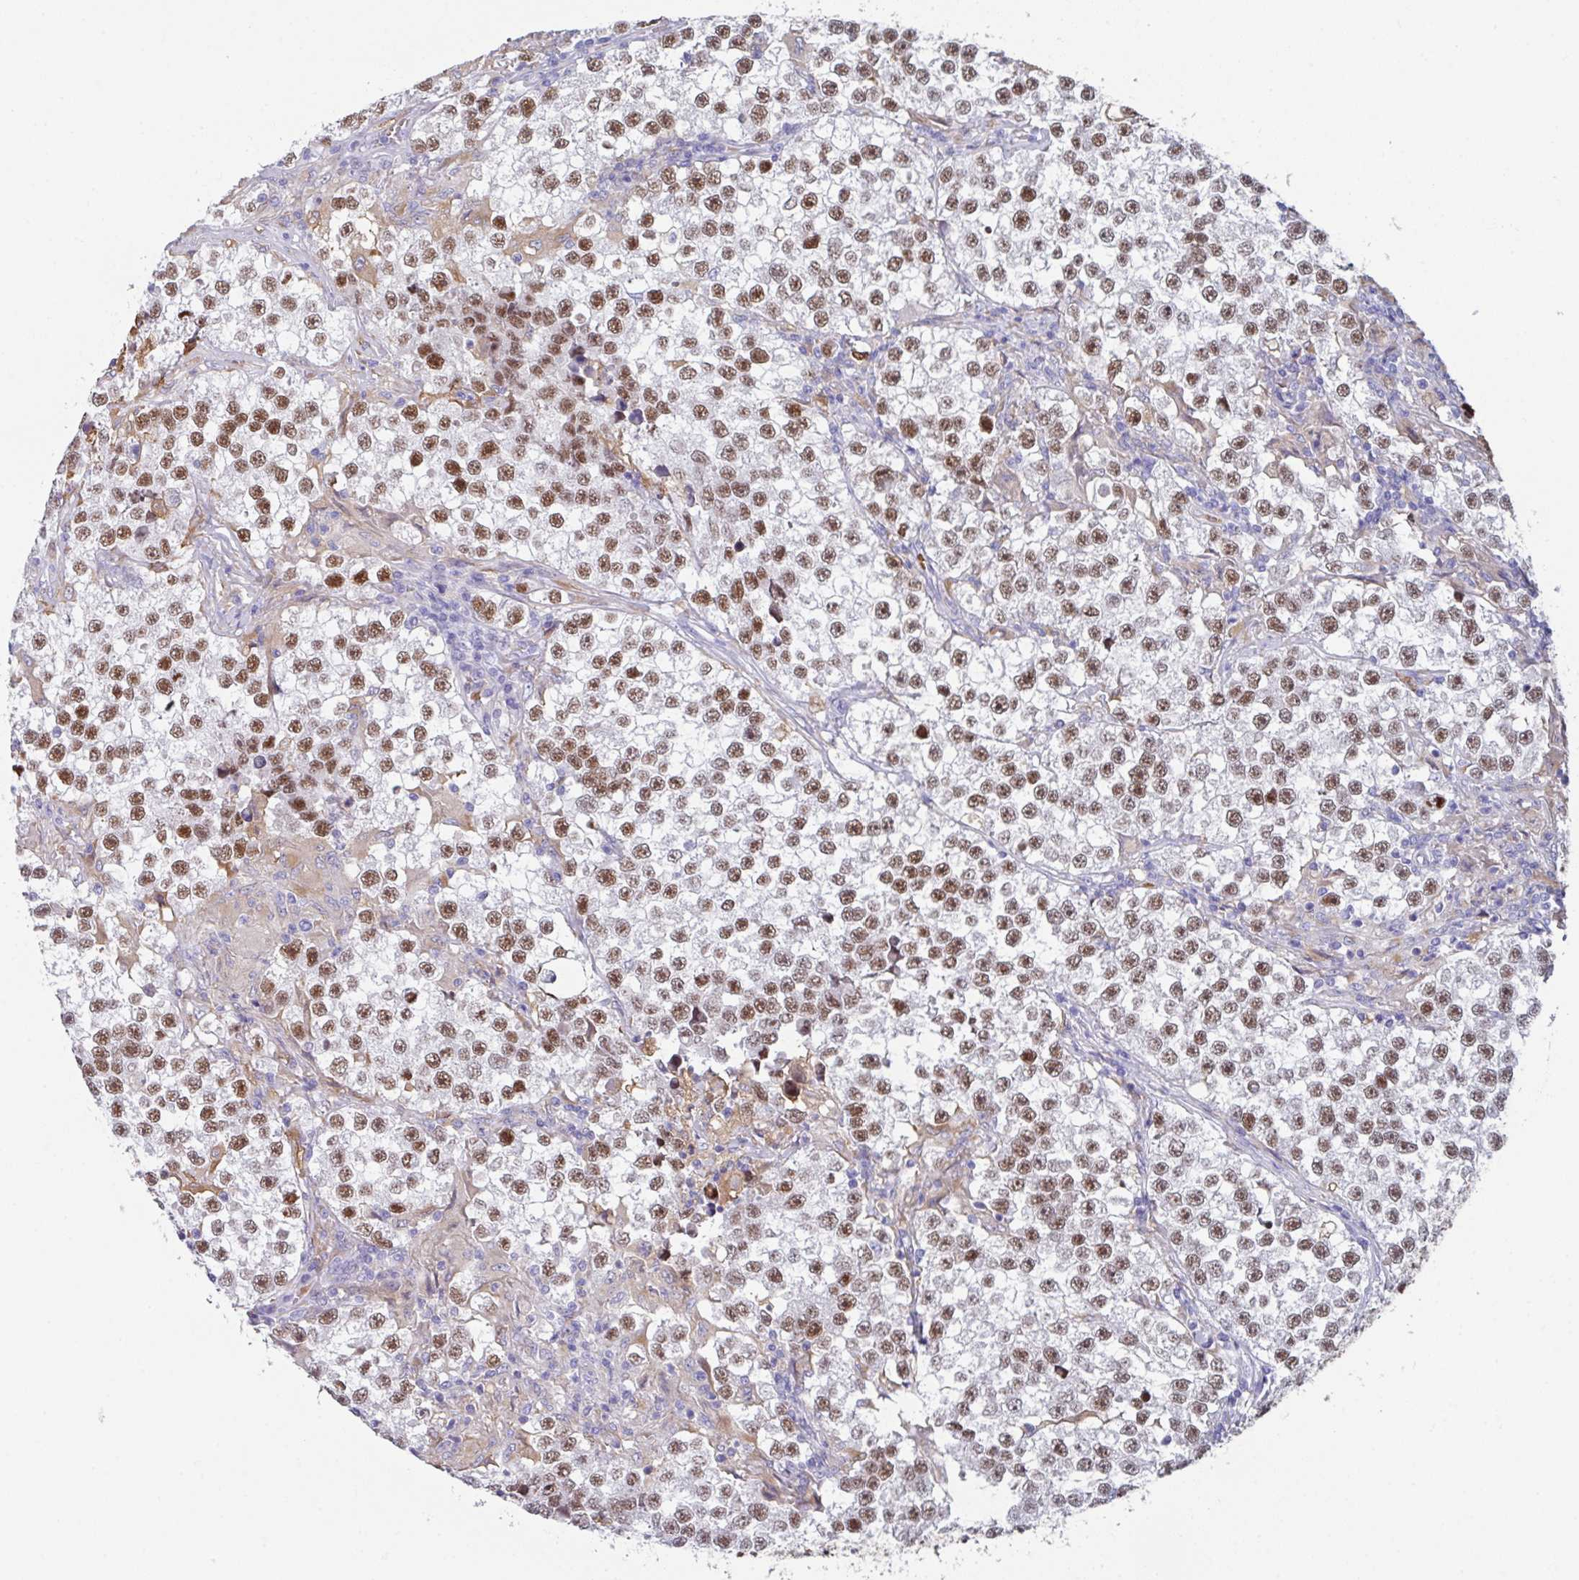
{"staining": {"intensity": "moderate", "quantity": ">75%", "location": "nuclear"}, "tissue": "testis cancer", "cell_type": "Tumor cells", "image_type": "cancer", "snomed": [{"axis": "morphology", "description": "Seminoma, NOS"}, {"axis": "topography", "description": "Testis"}], "caption": "This image demonstrates IHC staining of testis cancer, with medium moderate nuclear expression in about >75% of tumor cells.", "gene": "TFAP2C", "patient": {"sex": "male", "age": 46}}